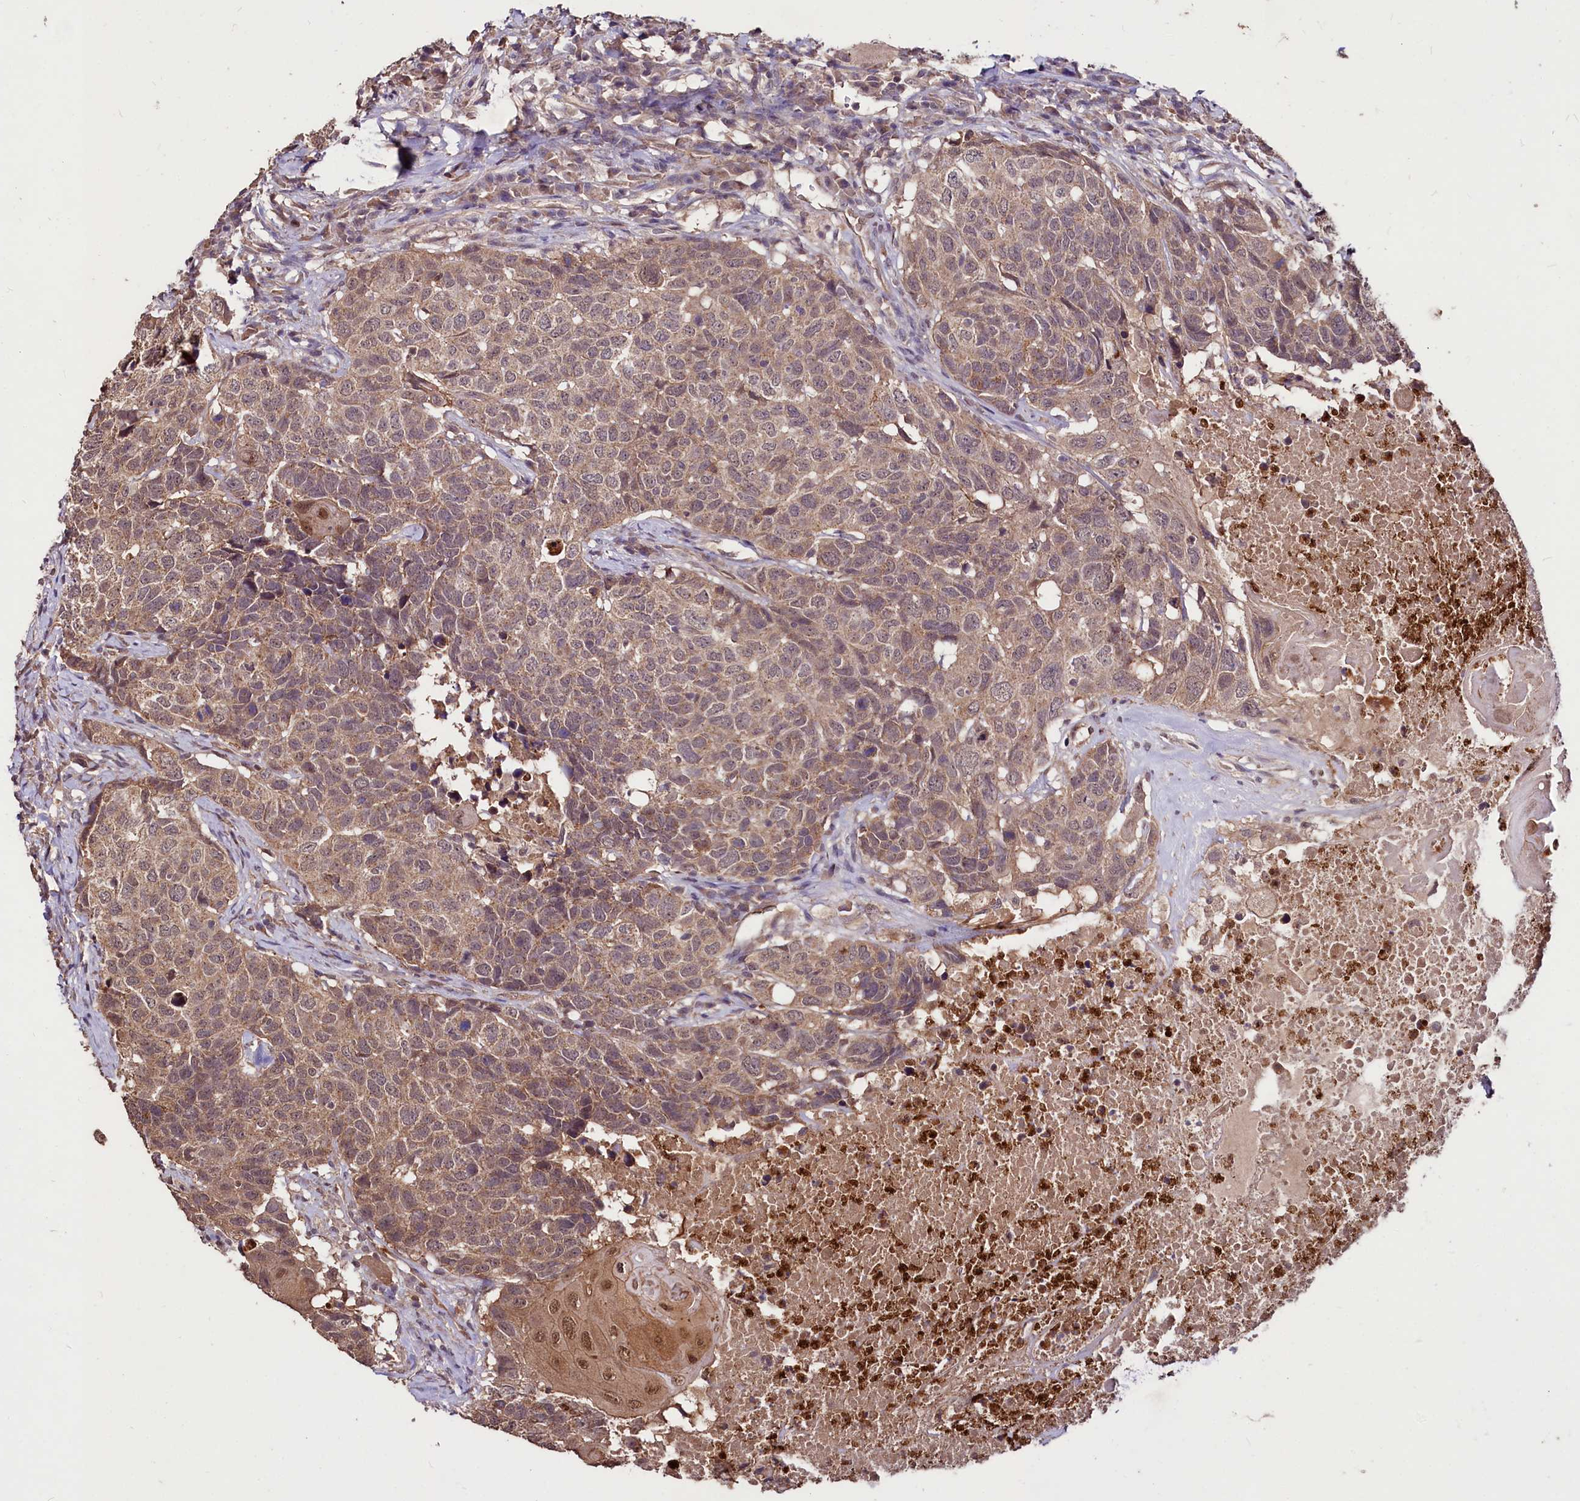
{"staining": {"intensity": "weak", "quantity": ">75%", "location": "cytoplasmic/membranous,nuclear"}, "tissue": "head and neck cancer", "cell_type": "Tumor cells", "image_type": "cancer", "snomed": [{"axis": "morphology", "description": "Squamous cell carcinoma, NOS"}, {"axis": "topography", "description": "Head-Neck"}], "caption": "Immunohistochemical staining of squamous cell carcinoma (head and neck) demonstrates low levels of weak cytoplasmic/membranous and nuclear protein expression in approximately >75% of tumor cells.", "gene": "KLRB1", "patient": {"sex": "male", "age": 66}}